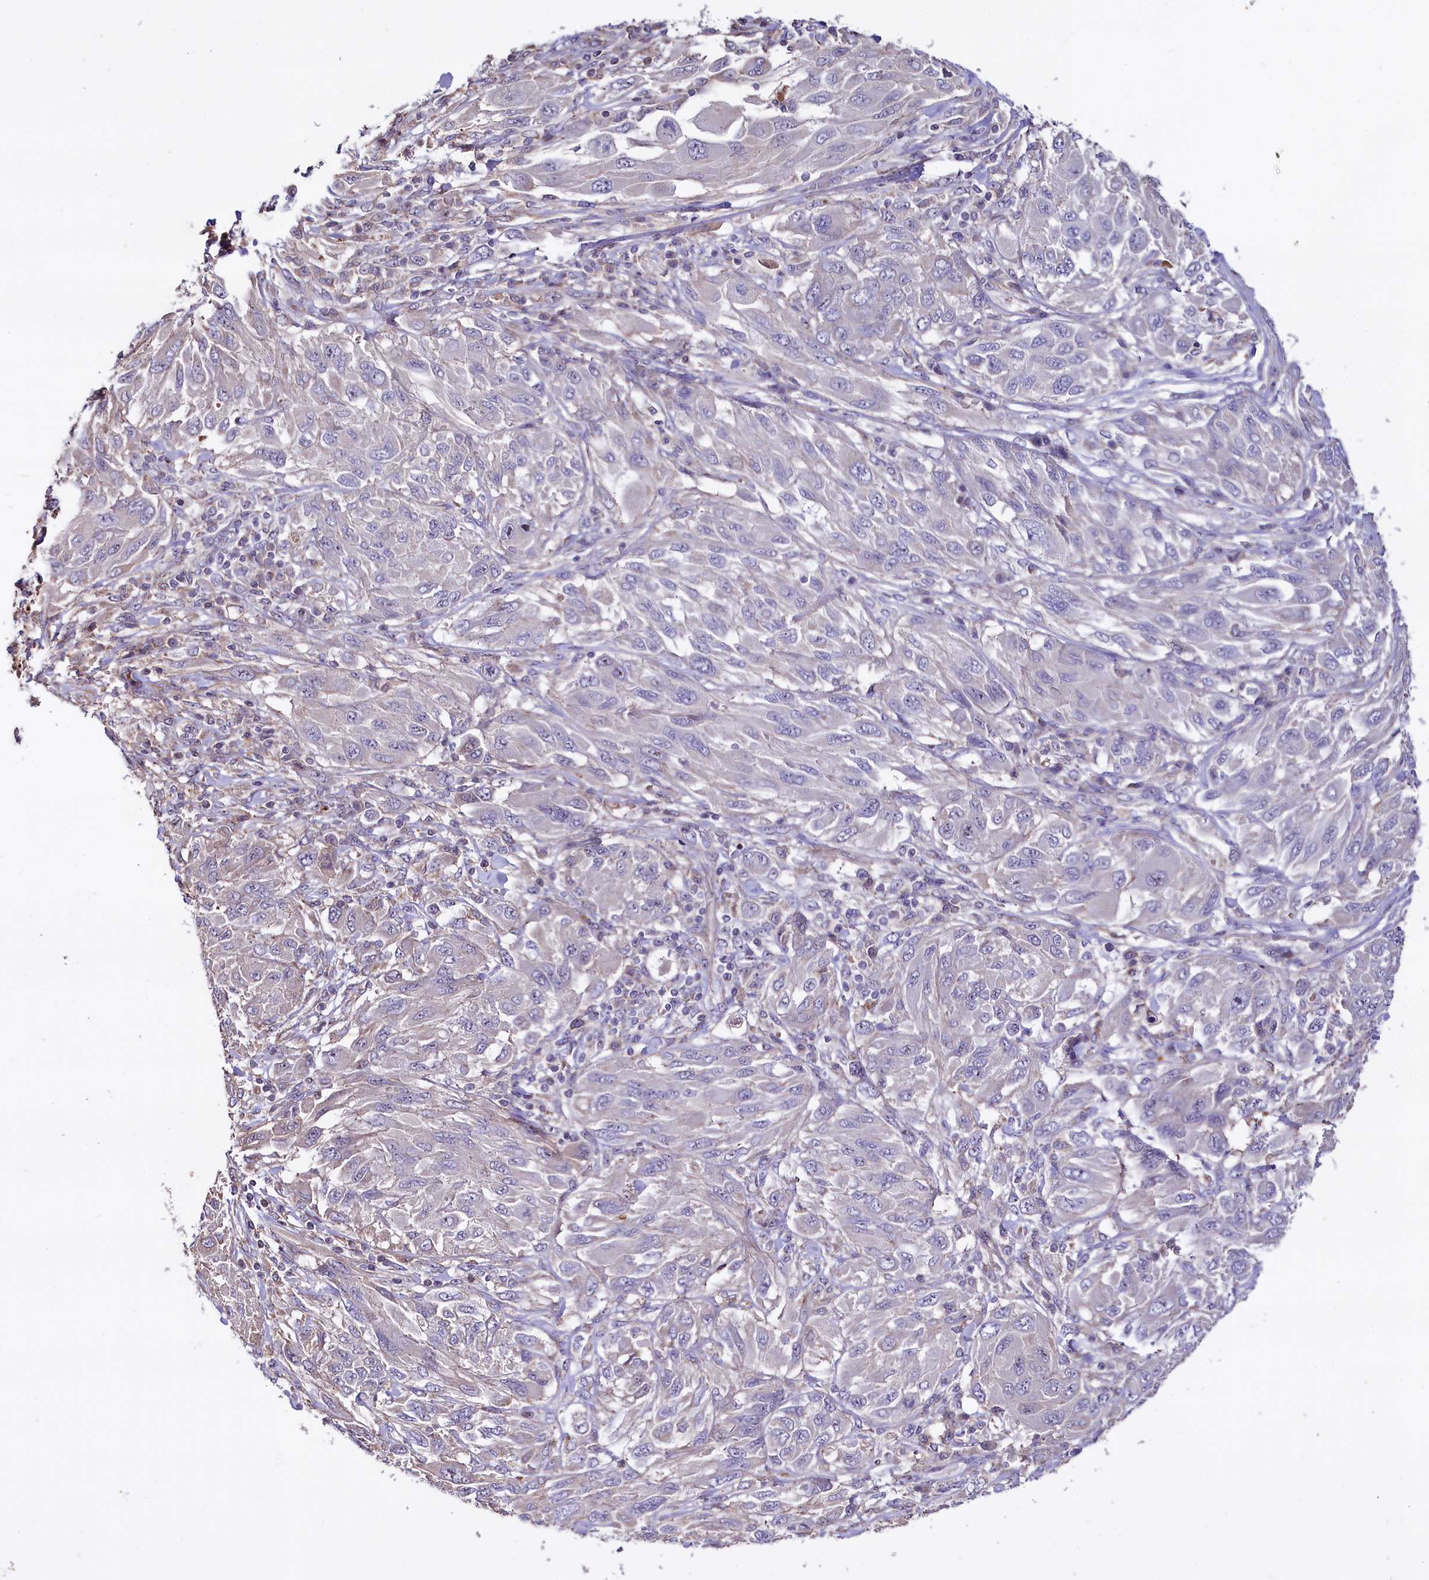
{"staining": {"intensity": "negative", "quantity": "none", "location": "none"}, "tissue": "melanoma", "cell_type": "Tumor cells", "image_type": "cancer", "snomed": [{"axis": "morphology", "description": "Malignant melanoma, NOS"}, {"axis": "topography", "description": "Skin"}], "caption": "High power microscopy image of an IHC photomicrograph of melanoma, revealing no significant expression in tumor cells.", "gene": "RPUSD3", "patient": {"sex": "female", "age": 91}}